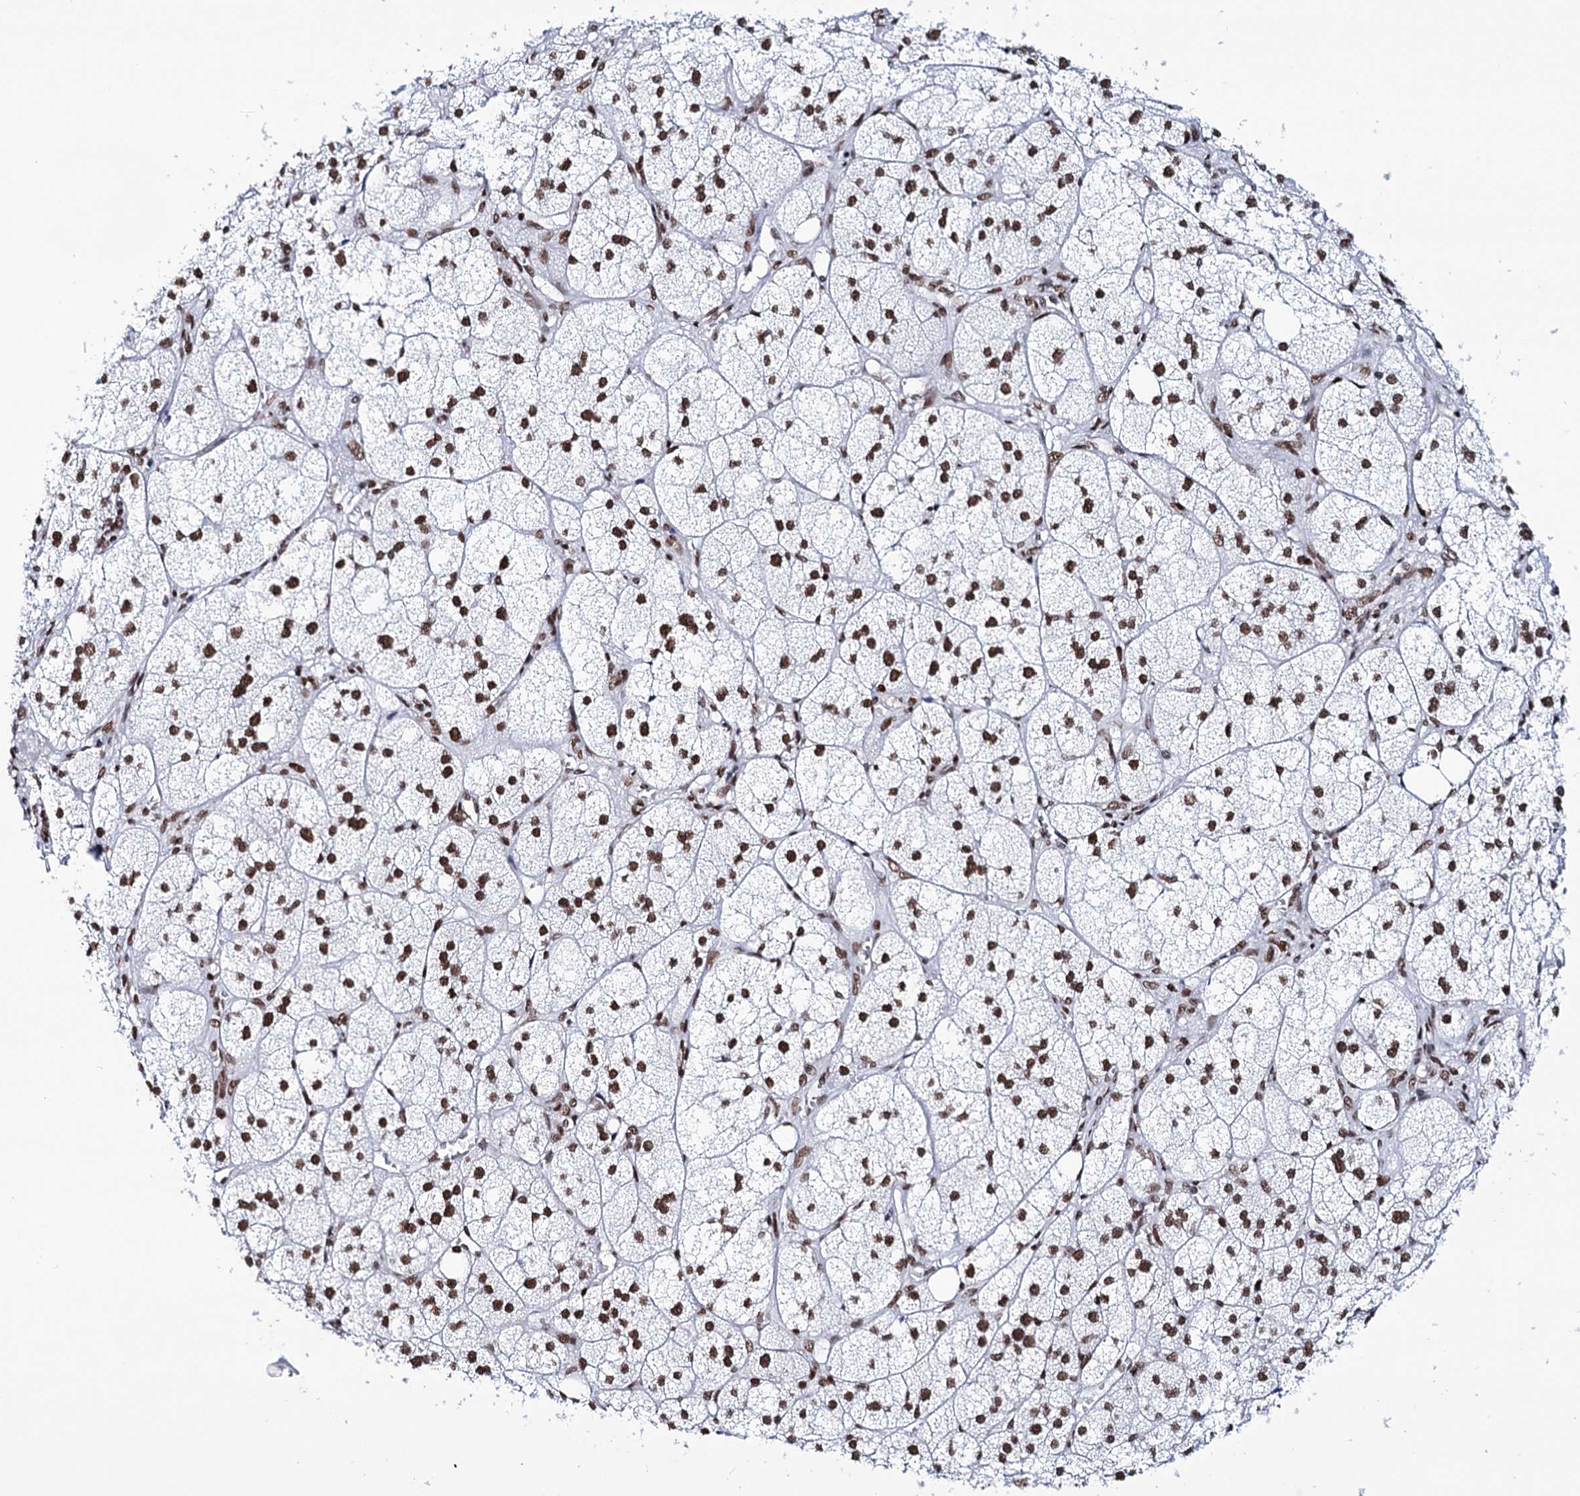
{"staining": {"intensity": "strong", "quantity": ">75%", "location": "nuclear"}, "tissue": "adrenal gland", "cell_type": "Glandular cells", "image_type": "normal", "snomed": [{"axis": "morphology", "description": "Normal tissue, NOS"}, {"axis": "topography", "description": "Adrenal gland"}], "caption": "IHC (DAB (3,3'-diaminobenzidine)) staining of normal adrenal gland displays strong nuclear protein expression in approximately >75% of glandular cells.", "gene": "MATR3", "patient": {"sex": "female", "age": 61}}